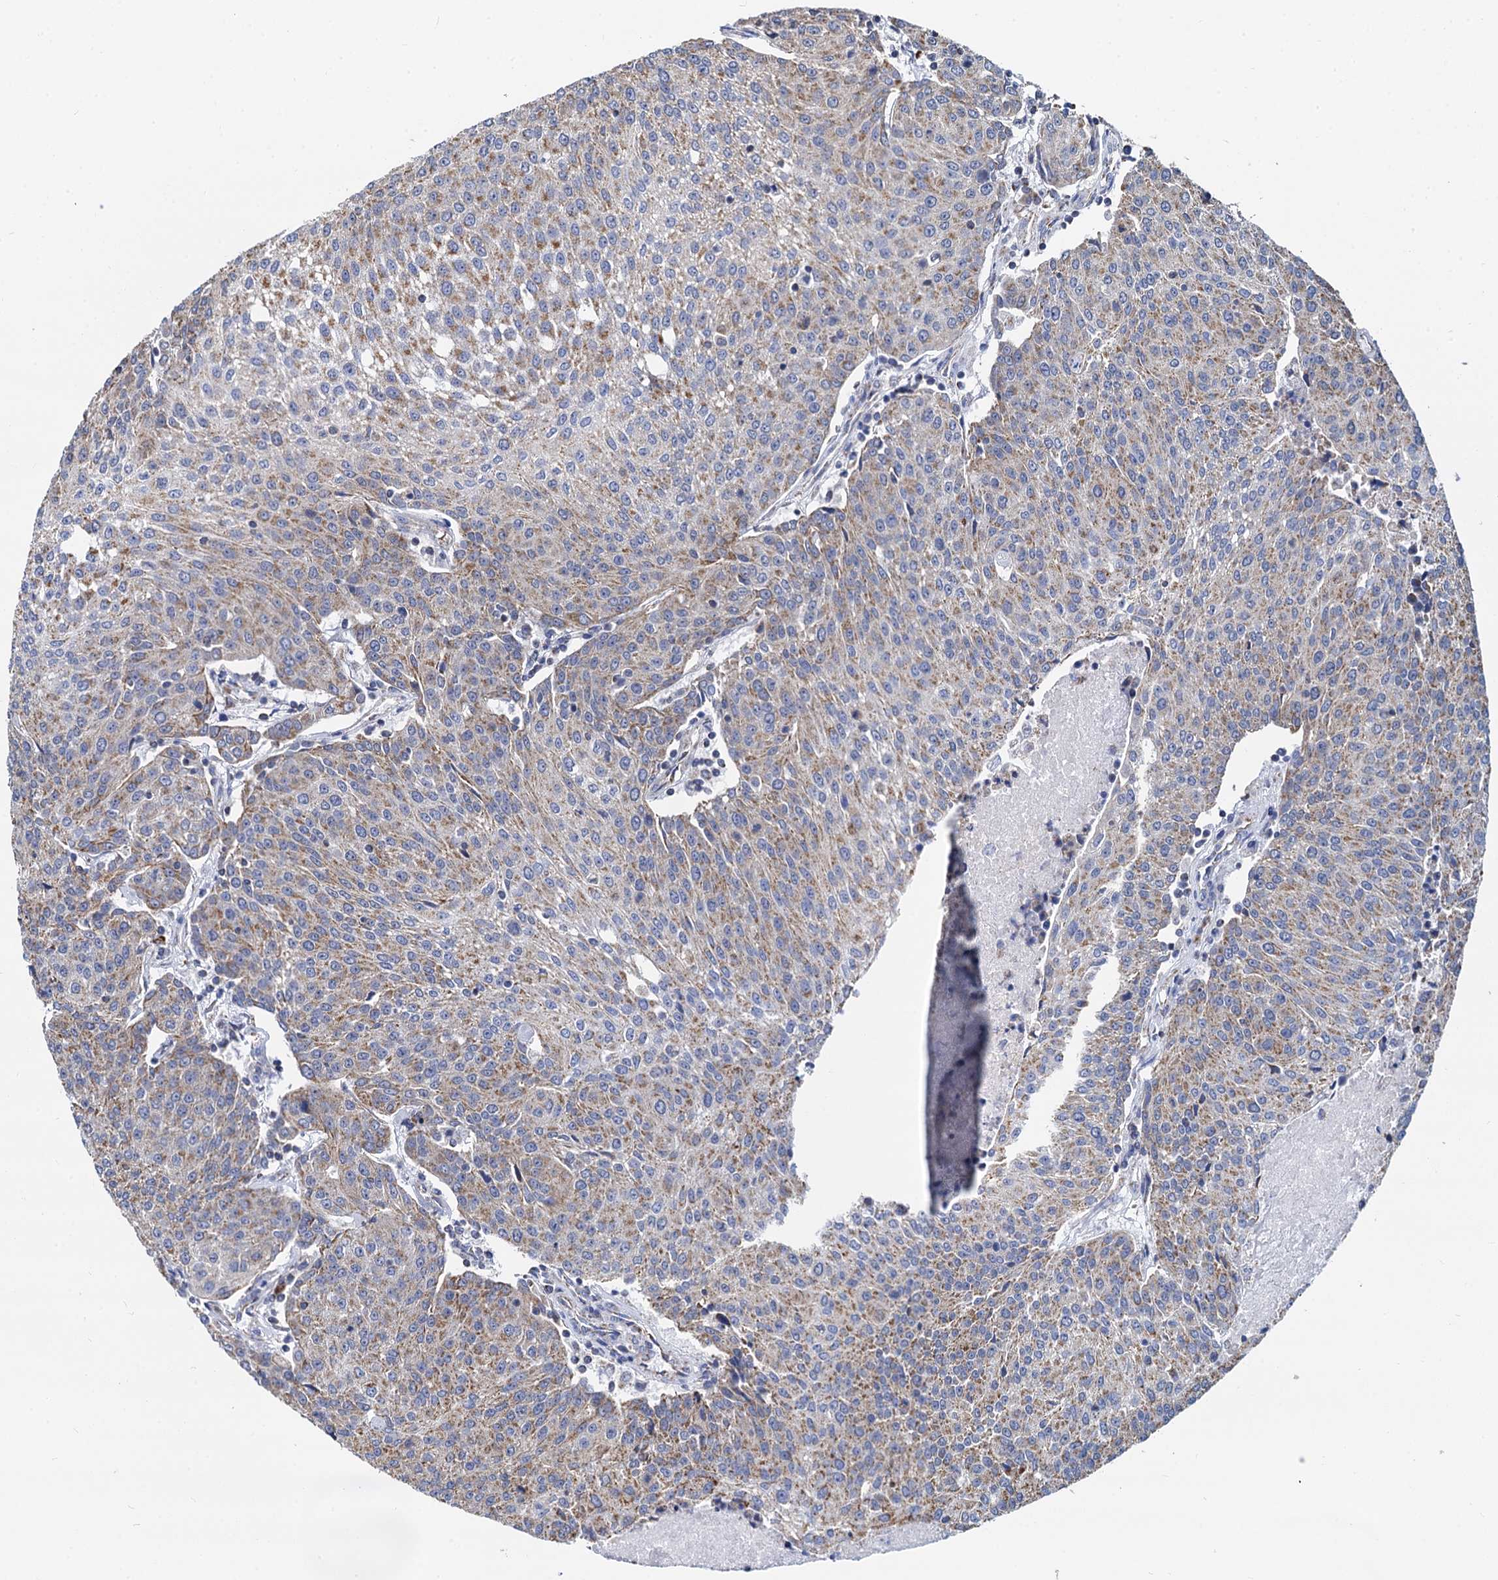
{"staining": {"intensity": "moderate", "quantity": "25%-75%", "location": "cytoplasmic/membranous"}, "tissue": "urothelial cancer", "cell_type": "Tumor cells", "image_type": "cancer", "snomed": [{"axis": "morphology", "description": "Urothelial carcinoma, High grade"}, {"axis": "topography", "description": "Urinary bladder"}], "caption": "Moderate cytoplasmic/membranous protein expression is seen in about 25%-75% of tumor cells in urothelial carcinoma (high-grade). (Brightfield microscopy of DAB IHC at high magnification).", "gene": "TIMM10", "patient": {"sex": "female", "age": 85}}